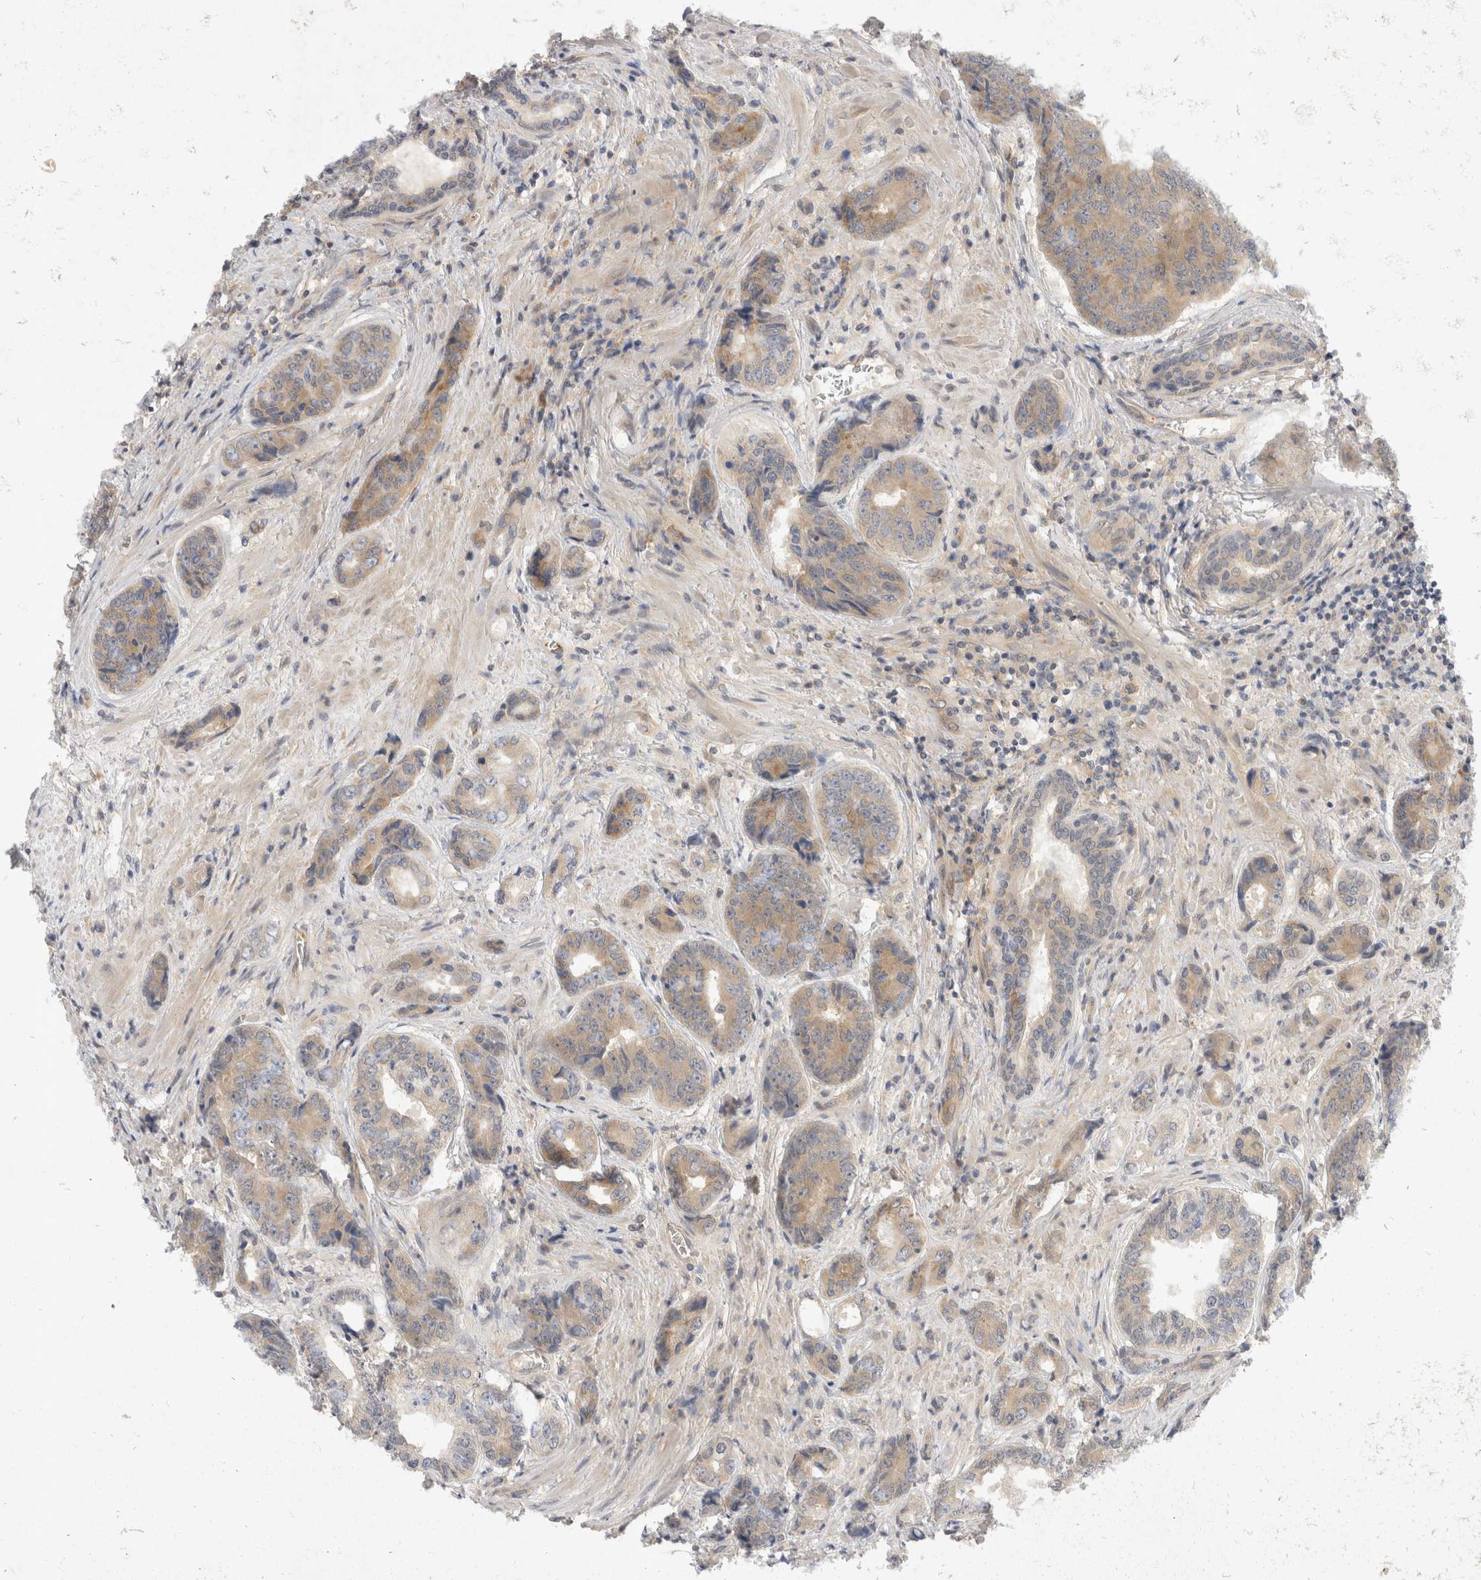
{"staining": {"intensity": "weak", "quantity": "<25%", "location": "cytoplasmic/membranous"}, "tissue": "prostate cancer", "cell_type": "Tumor cells", "image_type": "cancer", "snomed": [{"axis": "morphology", "description": "Adenocarcinoma, High grade"}, {"axis": "topography", "description": "Prostate"}], "caption": "Tumor cells are negative for brown protein staining in prostate adenocarcinoma (high-grade).", "gene": "EIF4G3", "patient": {"sex": "male", "age": 61}}